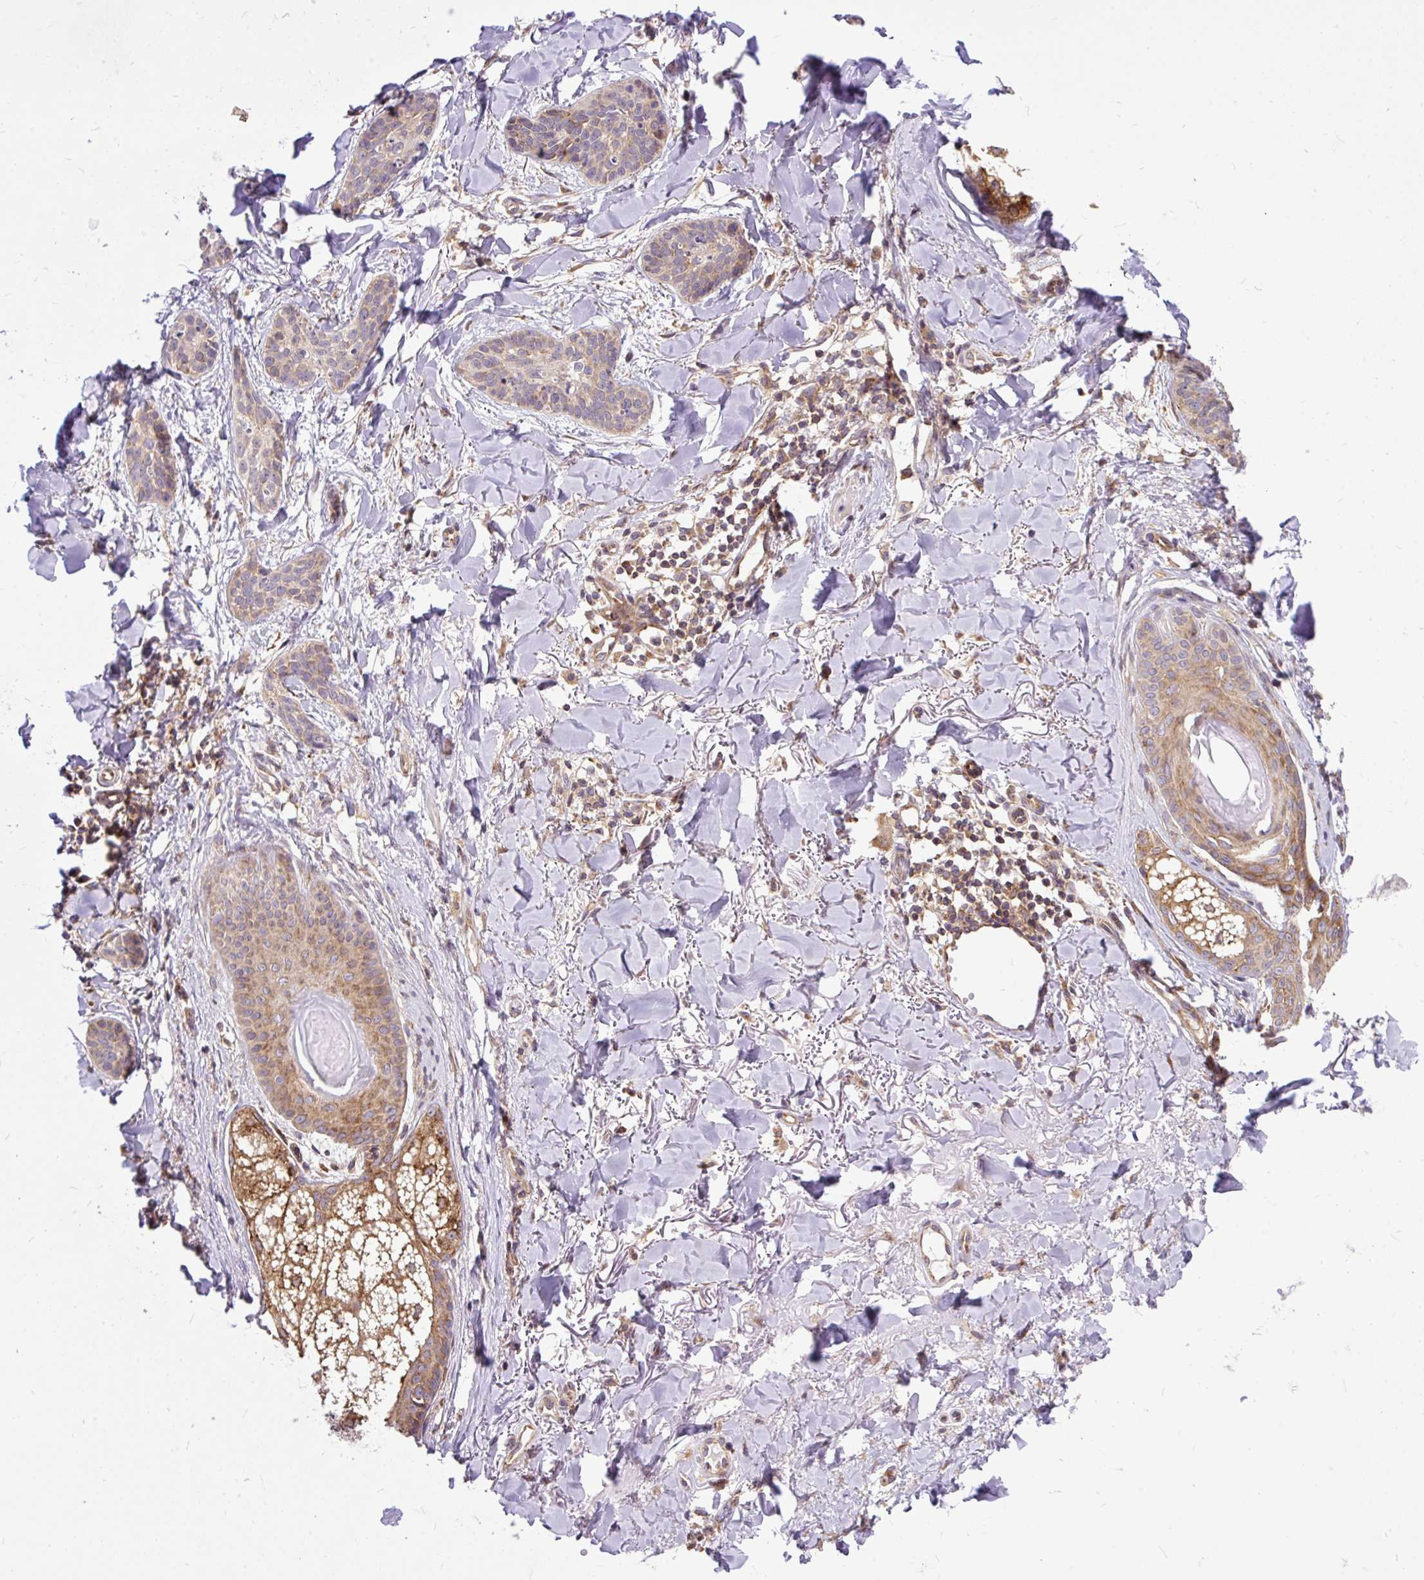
{"staining": {"intensity": "negative", "quantity": "none", "location": "none"}, "tissue": "skin cancer", "cell_type": "Tumor cells", "image_type": "cancer", "snomed": [{"axis": "morphology", "description": "Basal cell carcinoma"}, {"axis": "topography", "description": "Skin"}], "caption": "Histopathology image shows no protein staining in tumor cells of skin cancer (basal cell carcinoma) tissue.", "gene": "TRIM17", "patient": {"sex": "male", "age": 52}}